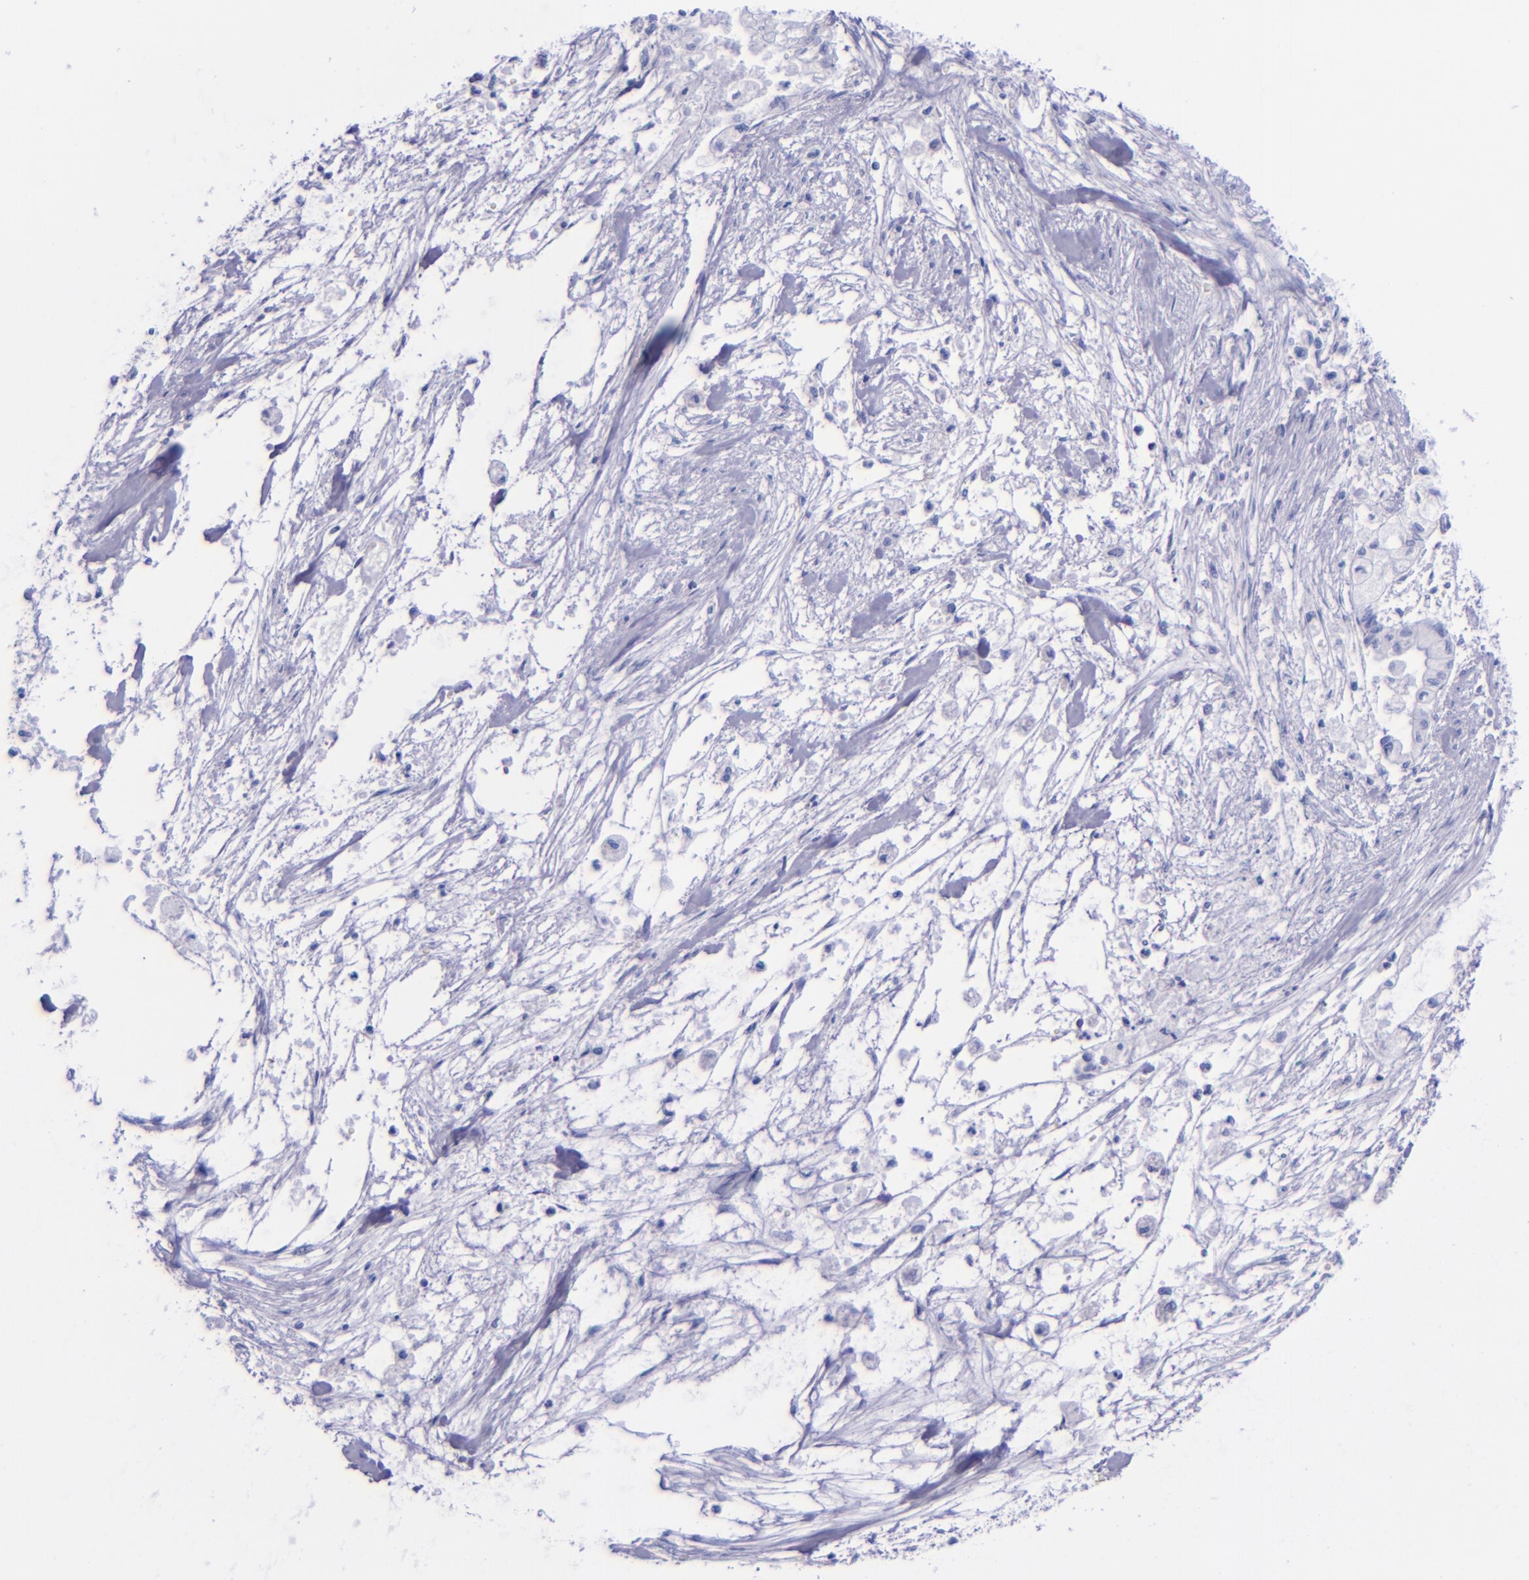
{"staining": {"intensity": "negative", "quantity": "none", "location": "none"}, "tissue": "pancreatic cancer", "cell_type": "Tumor cells", "image_type": "cancer", "snomed": [{"axis": "morphology", "description": "Adenocarcinoma, NOS"}, {"axis": "topography", "description": "Pancreas"}], "caption": "Immunohistochemical staining of adenocarcinoma (pancreatic) demonstrates no significant staining in tumor cells. (IHC, brightfield microscopy, high magnification).", "gene": "LAG3", "patient": {"sex": "male", "age": 79}}